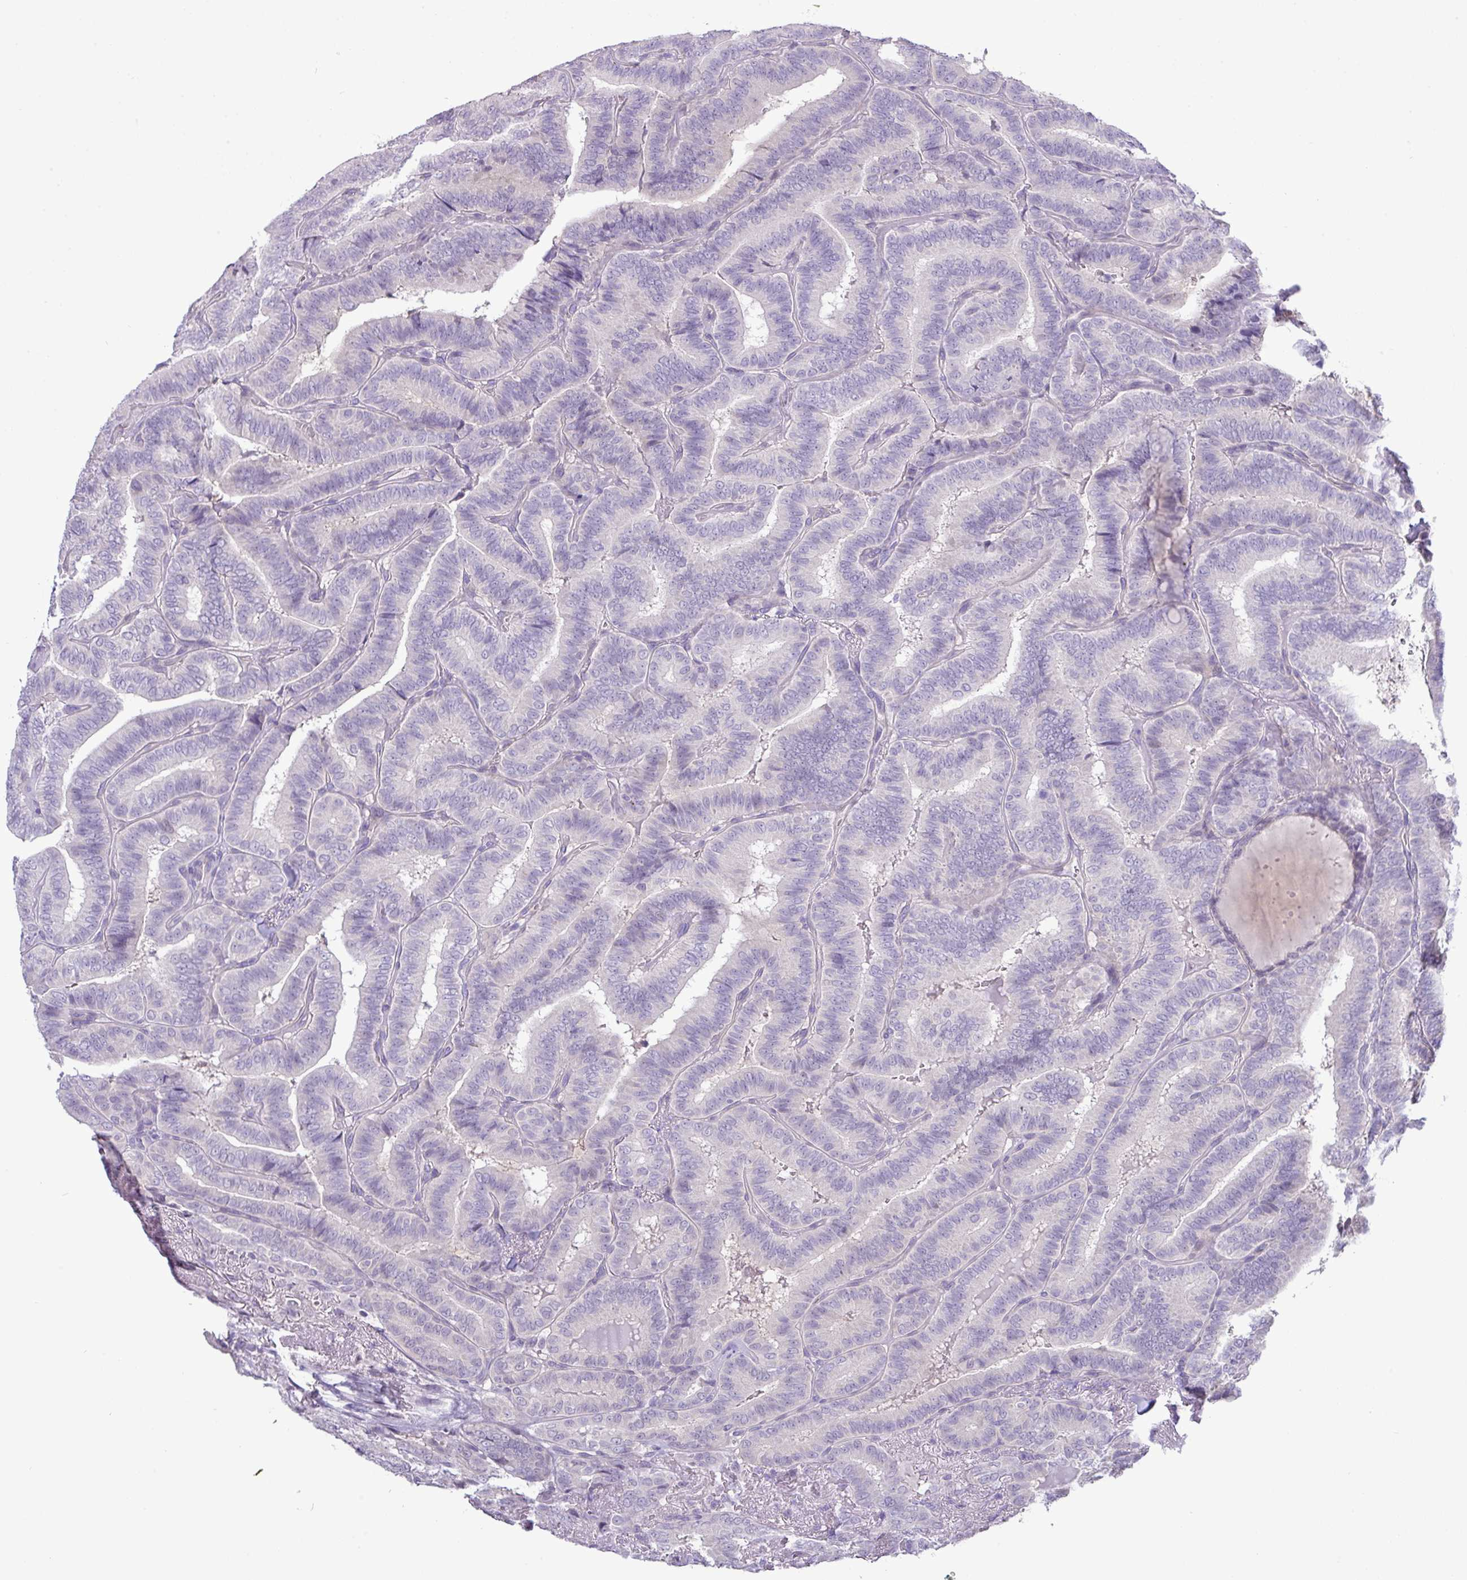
{"staining": {"intensity": "negative", "quantity": "none", "location": "none"}, "tissue": "thyroid cancer", "cell_type": "Tumor cells", "image_type": "cancer", "snomed": [{"axis": "morphology", "description": "Papillary adenocarcinoma, NOS"}, {"axis": "topography", "description": "Thyroid gland"}], "caption": "The image displays no significant positivity in tumor cells of thyroid cancer (papillary adenocarcinoma).", "gene": "RIPPLY1", "patient": {"sex": "male", "age": 61}}